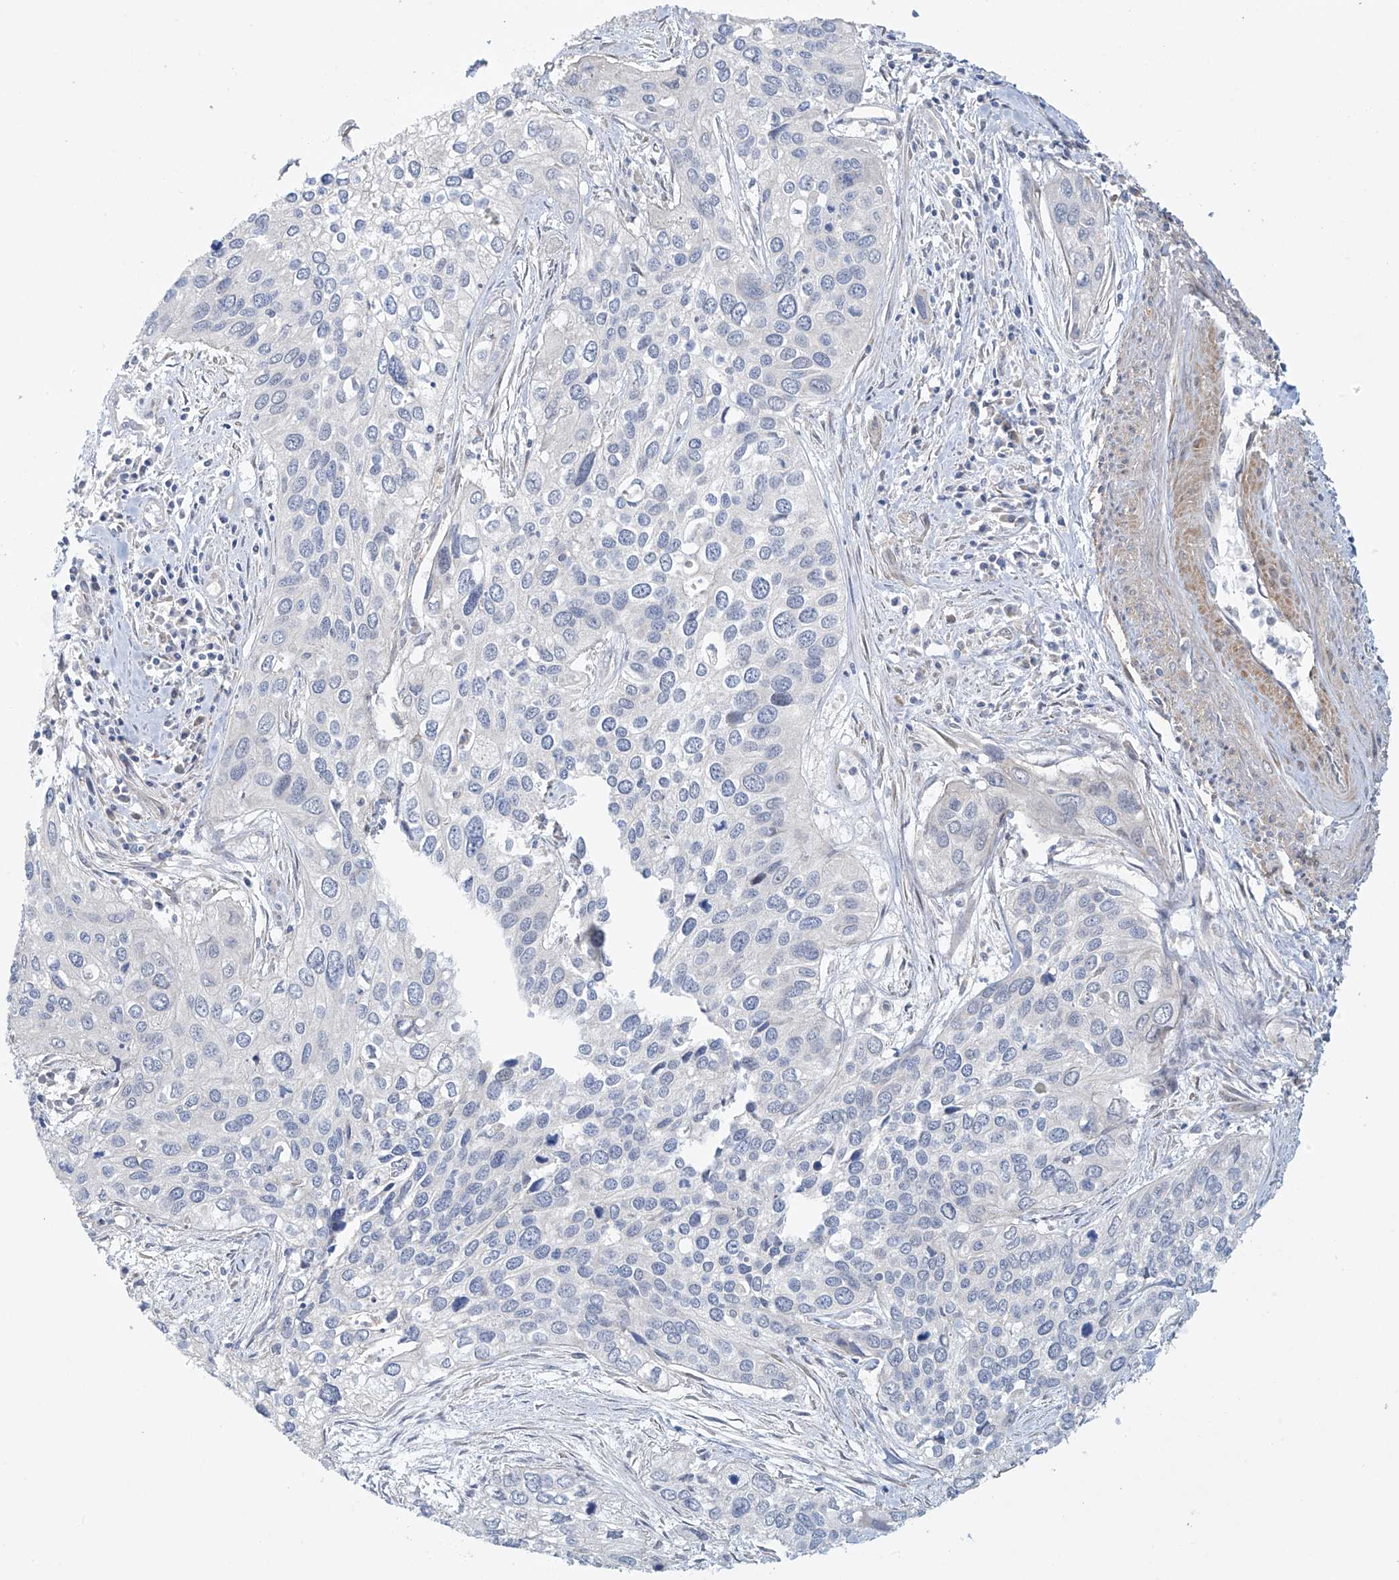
{"staining": {"intensity": "negative", "quantity": "none", "location": "none"}, "tissue": "cervical cancer", "cell_type": "Tumor cells", "image_type": "cancer", "snomed": [{"axis": "morphology", "description": "Squamous cell carcinoma, NOS"}, {"axis": "topography", "description": "Cervix"}], "caption": "Histopathology image shows no protein positivity in tumor cells of cervical squamous cell carcinoma tissue.", "gene": "ZNF641", "patient": {"sex": "female", "age": 55}}